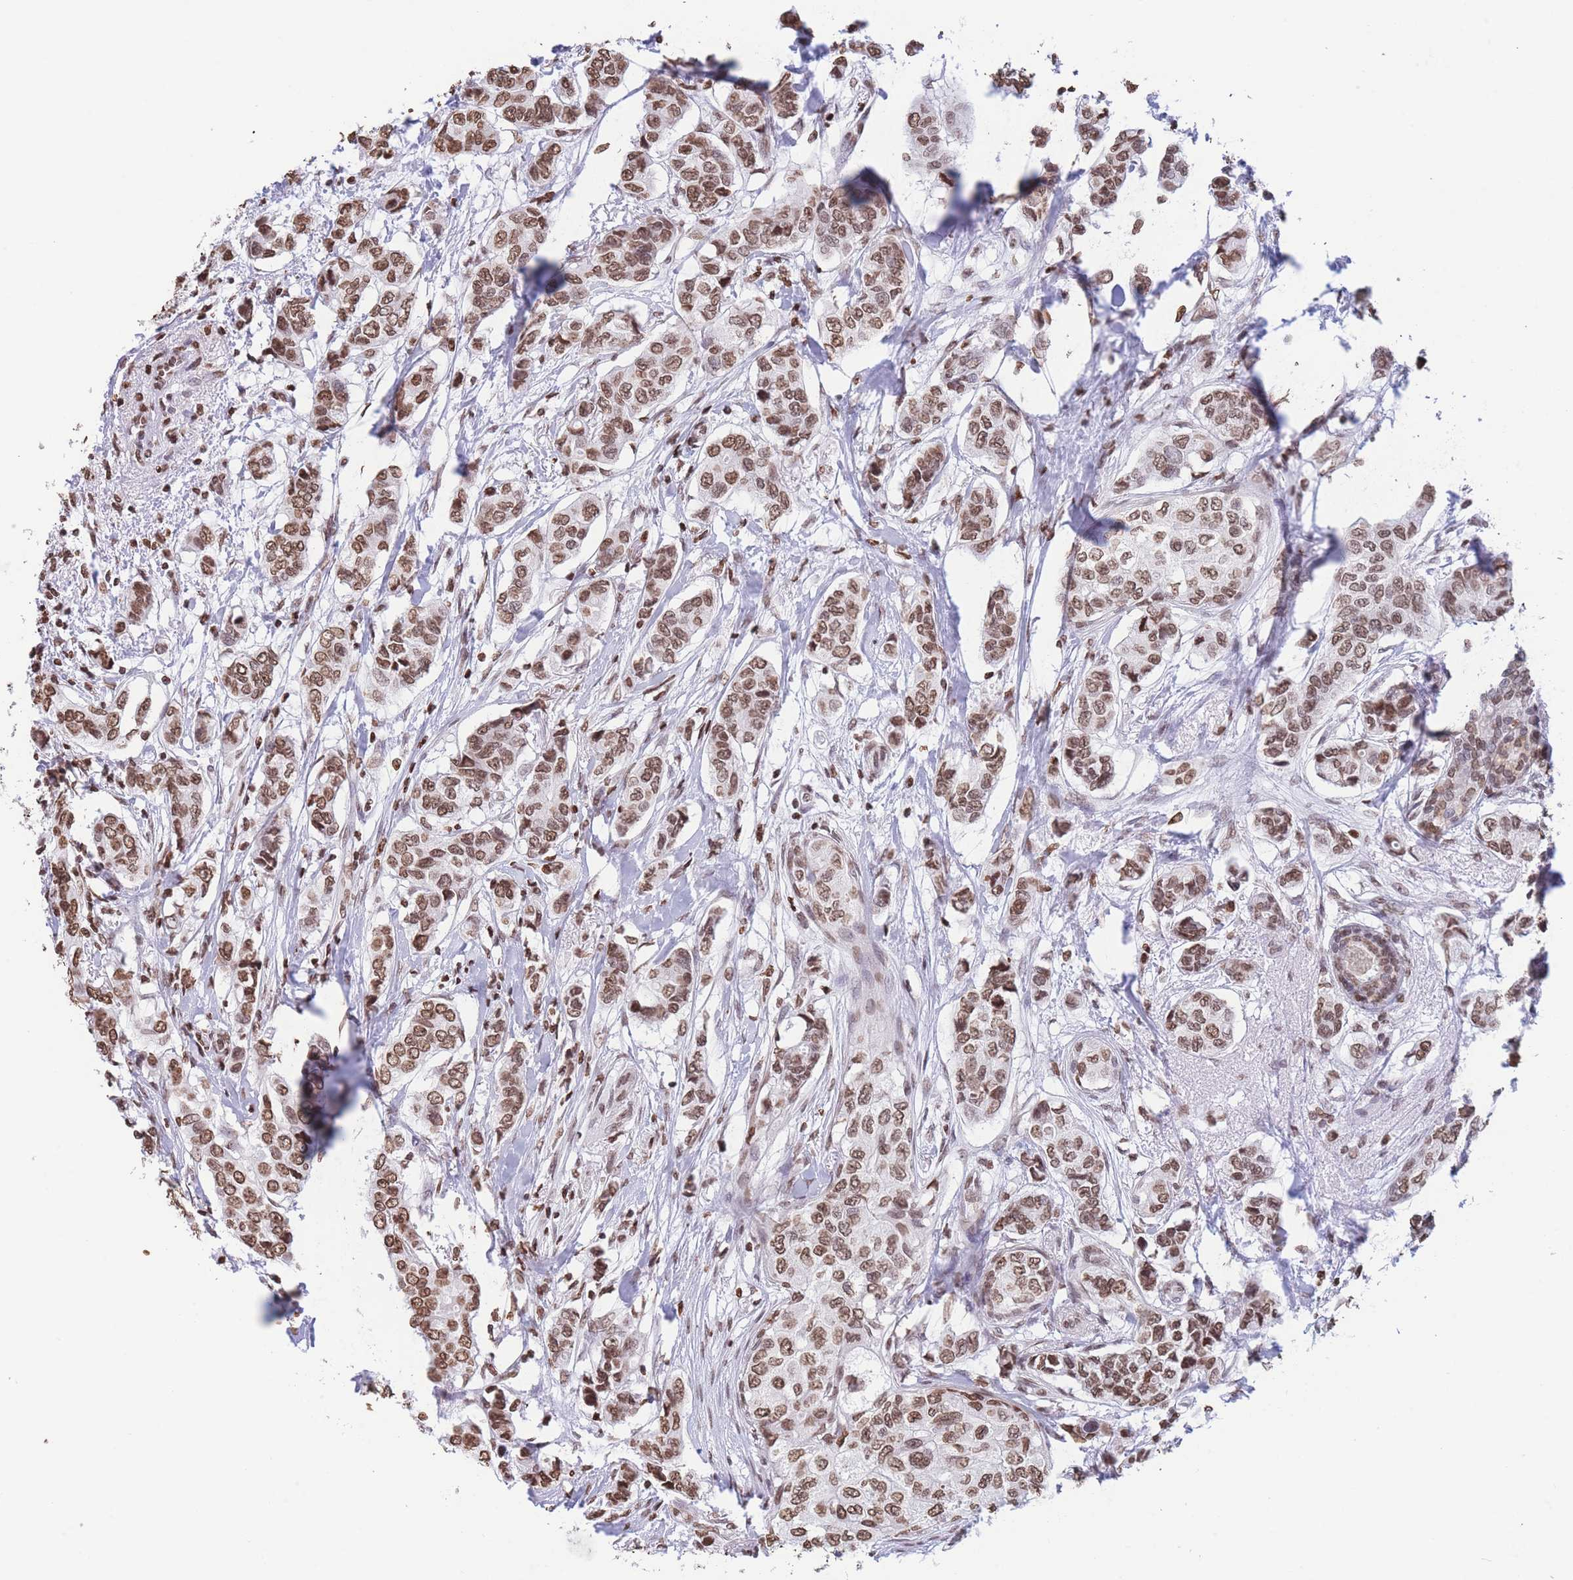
{"staining": {"intensity": "moderate", "quantity": ">75%", "location": "nuclear"}, "tissue": "breast cancer", "cell_type": "Tumor cells", "image_type": "cancer", "snomed": [{"axis": "morphology", "description": "Lobular carcinoma"}, {"axis": "topography", "description": "Breast"}], "caption": "An immunohistochemistry image of neoplastic tissue is shown. Protein staining in brown labels moderate nuclear positivity in lobular carcinoma (breast) within tumor cells.", "gene": "H2BC11", "patient": {"sex": "female", "age": 51}}